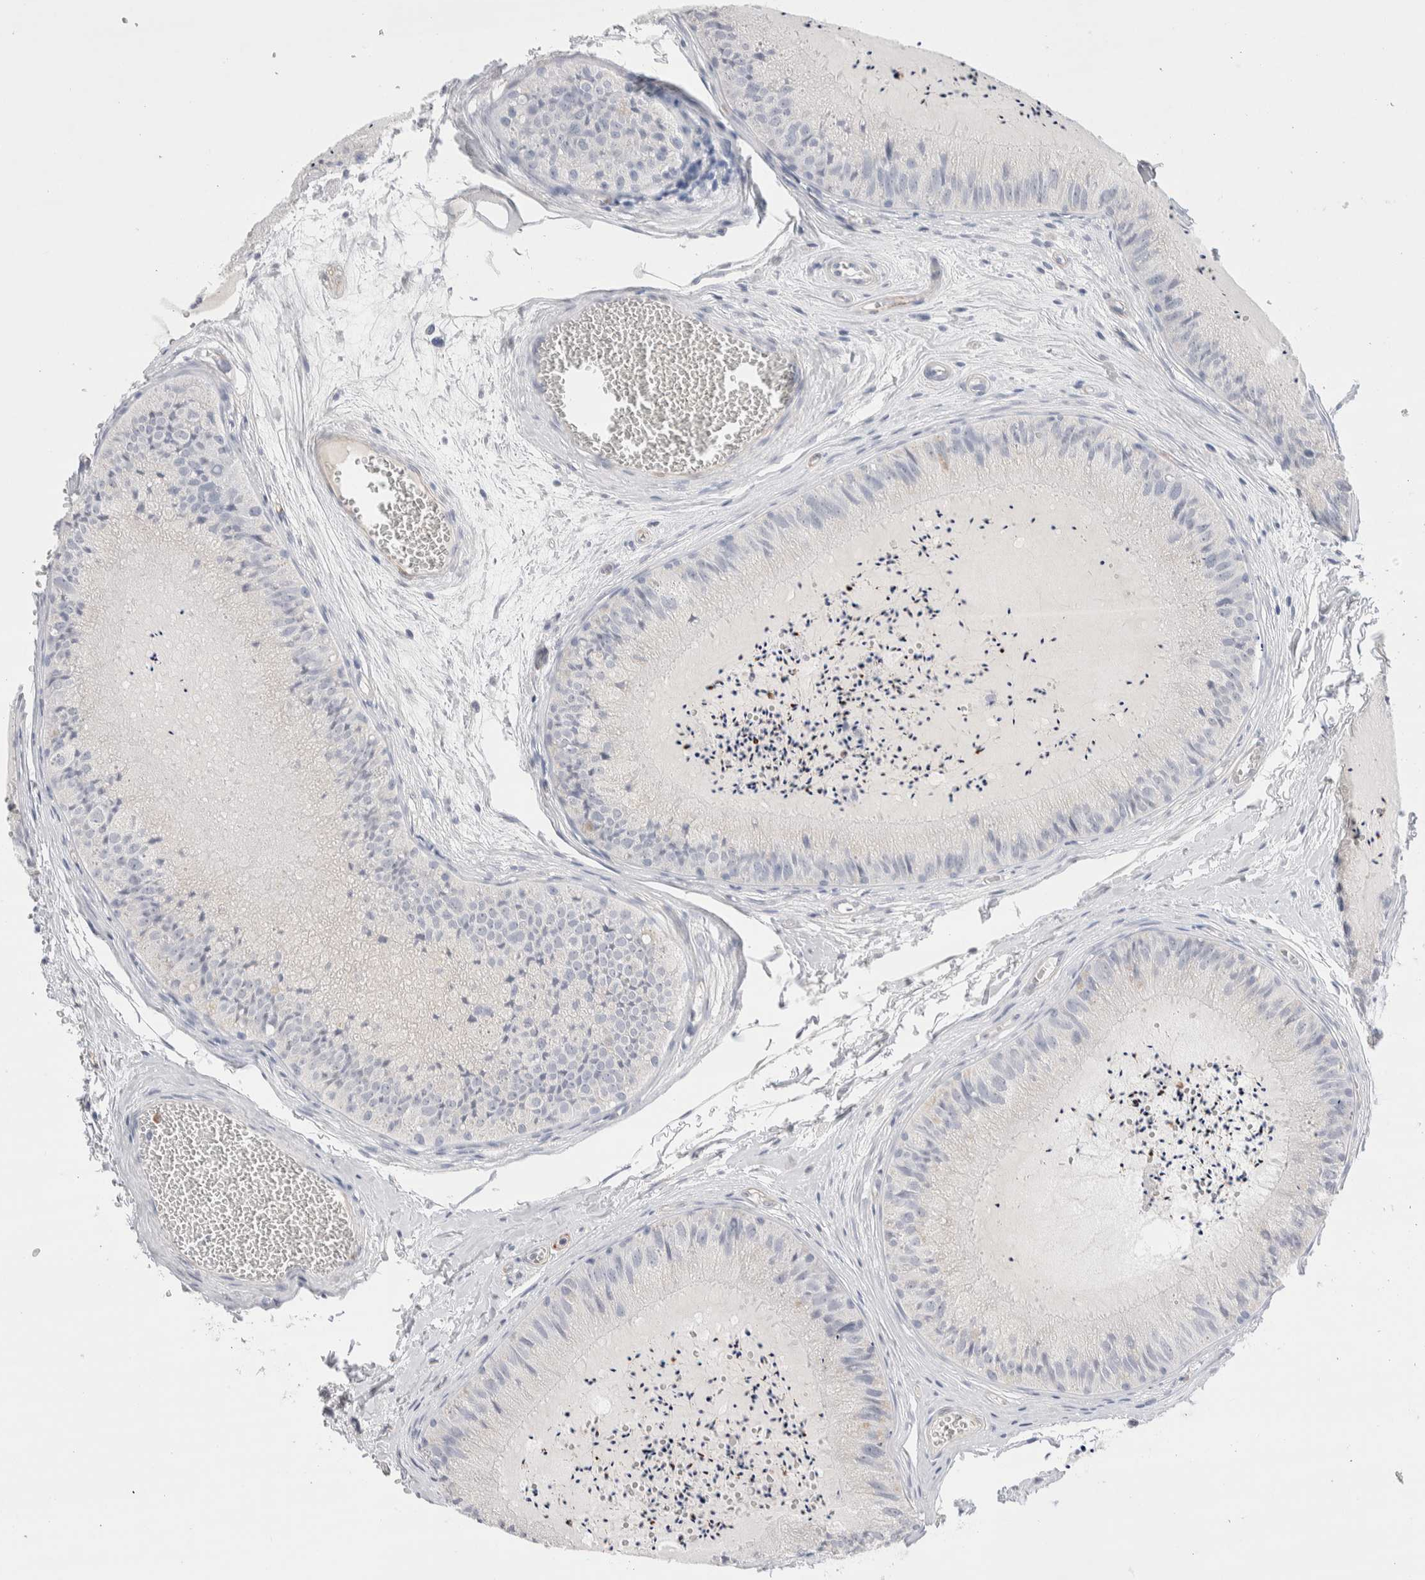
{"staining": {"intensity": "negative", "quantity": "none", "location": "none"}, "tissue": "epididymis", "cell_type": "Glandular cells", "image_type": "normal", "snomed": [{"axis": "morphology", "description": "Normal tissue, NOS"}, {"axis": "topography", "description": "Epididymis"}], "caption": "Immunohistochemistry (IHC) histopathology image of unremarkable epididymis: human epididymis stained with DAB (3,3'-diaminobenzidine) displays no significant protein staining in glandular cells.", "gene": "SEPTIN4", "patient": {"sex": "male", "age": 31}}